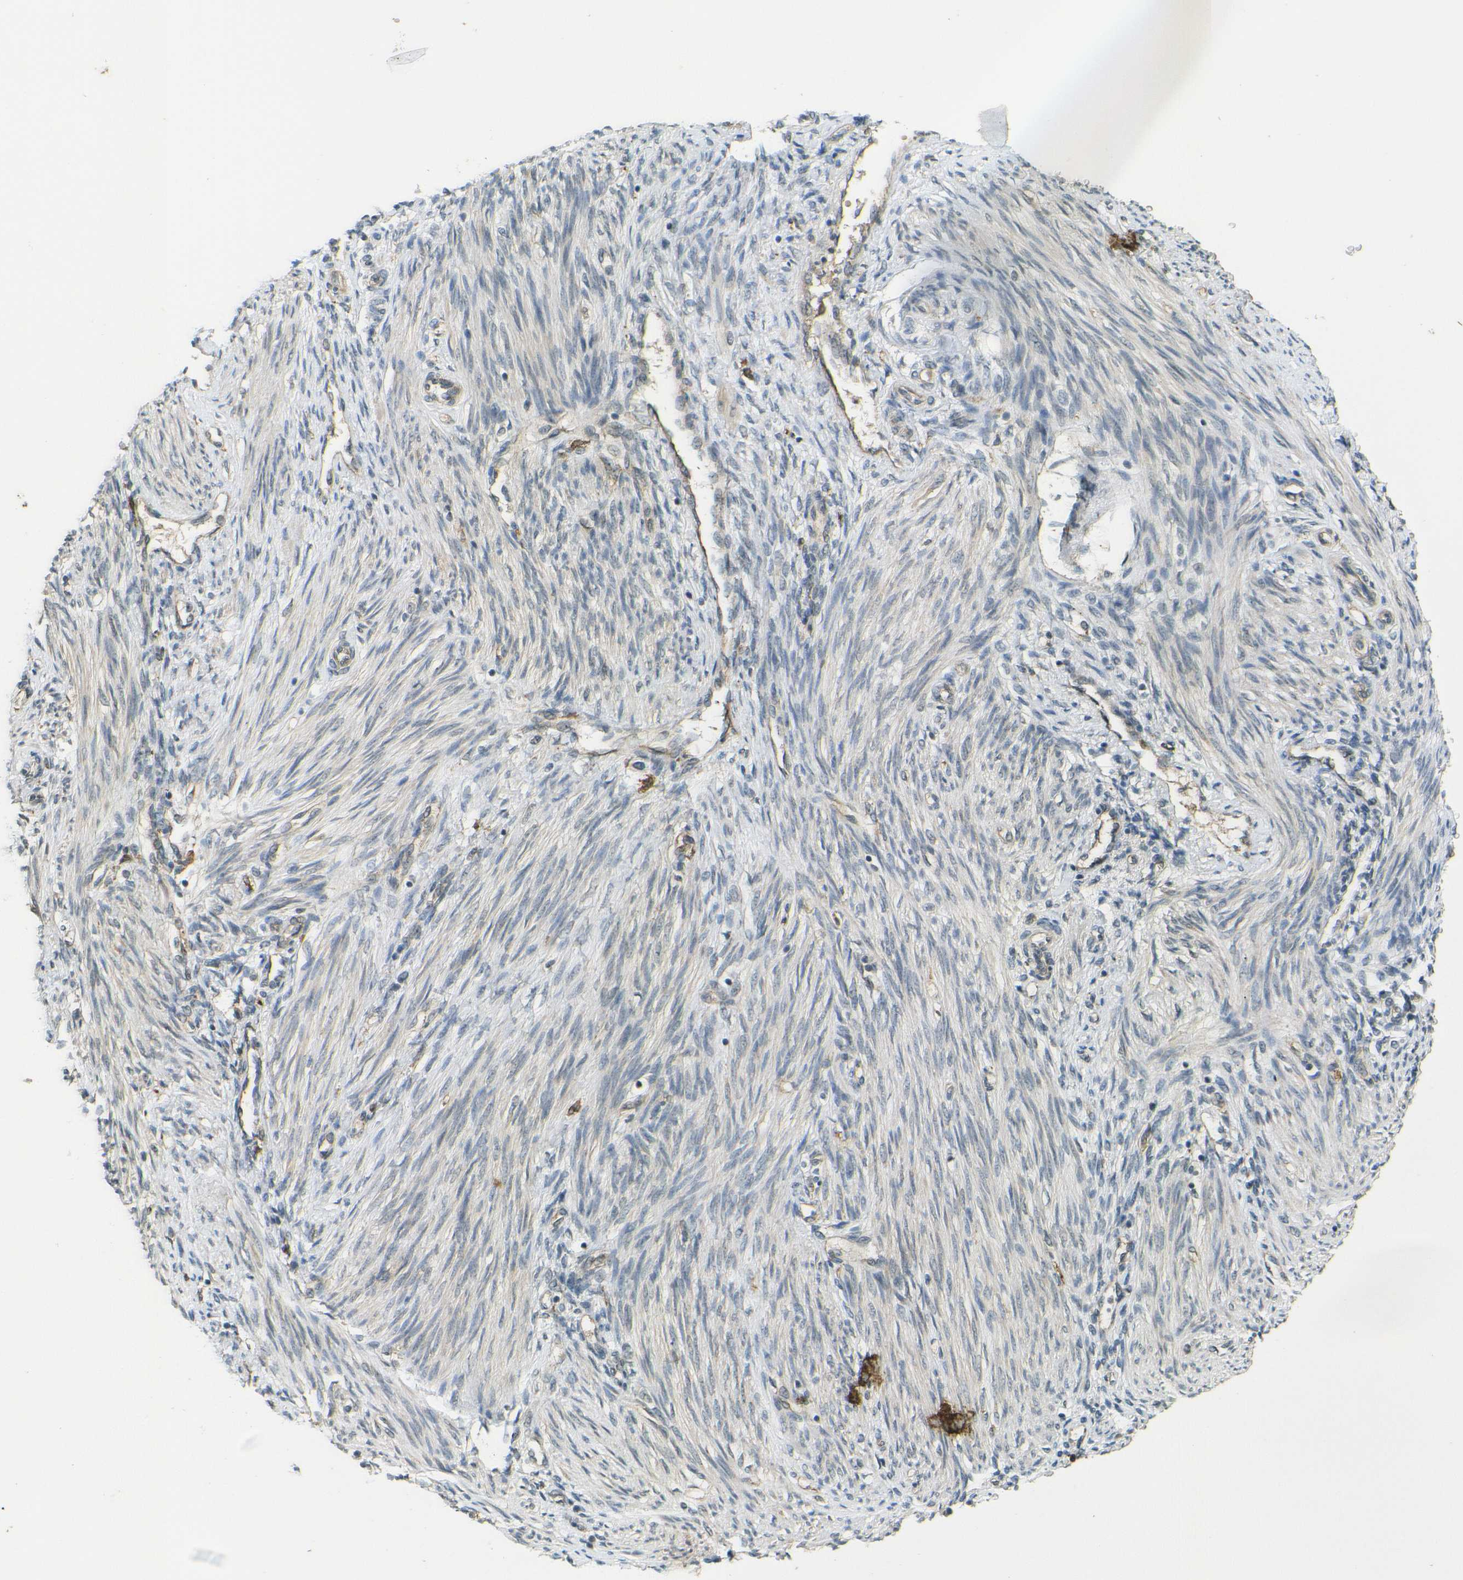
{"staining": {"intensity": "moderate", "quantity": "25%-75%", "location": "cytoplasmic/membranous"}, "tissue": "endometrium", "cell_type": "Cells in endometrial stroma", "image_type": "normal", "snomed": [{"axis": "morphology", "description": "Normal tissue, NOS"}, {"axis": "topography", "description": "Endometrium"}], "caption": "Endometrium stained with a brown dye shows moderate cytoplasmic/membranous positive expression in approximately 25%-75% of cells in endometrial stroma.", "gene": "DAB2", "patient": {"sex": "female", "age": 42}}